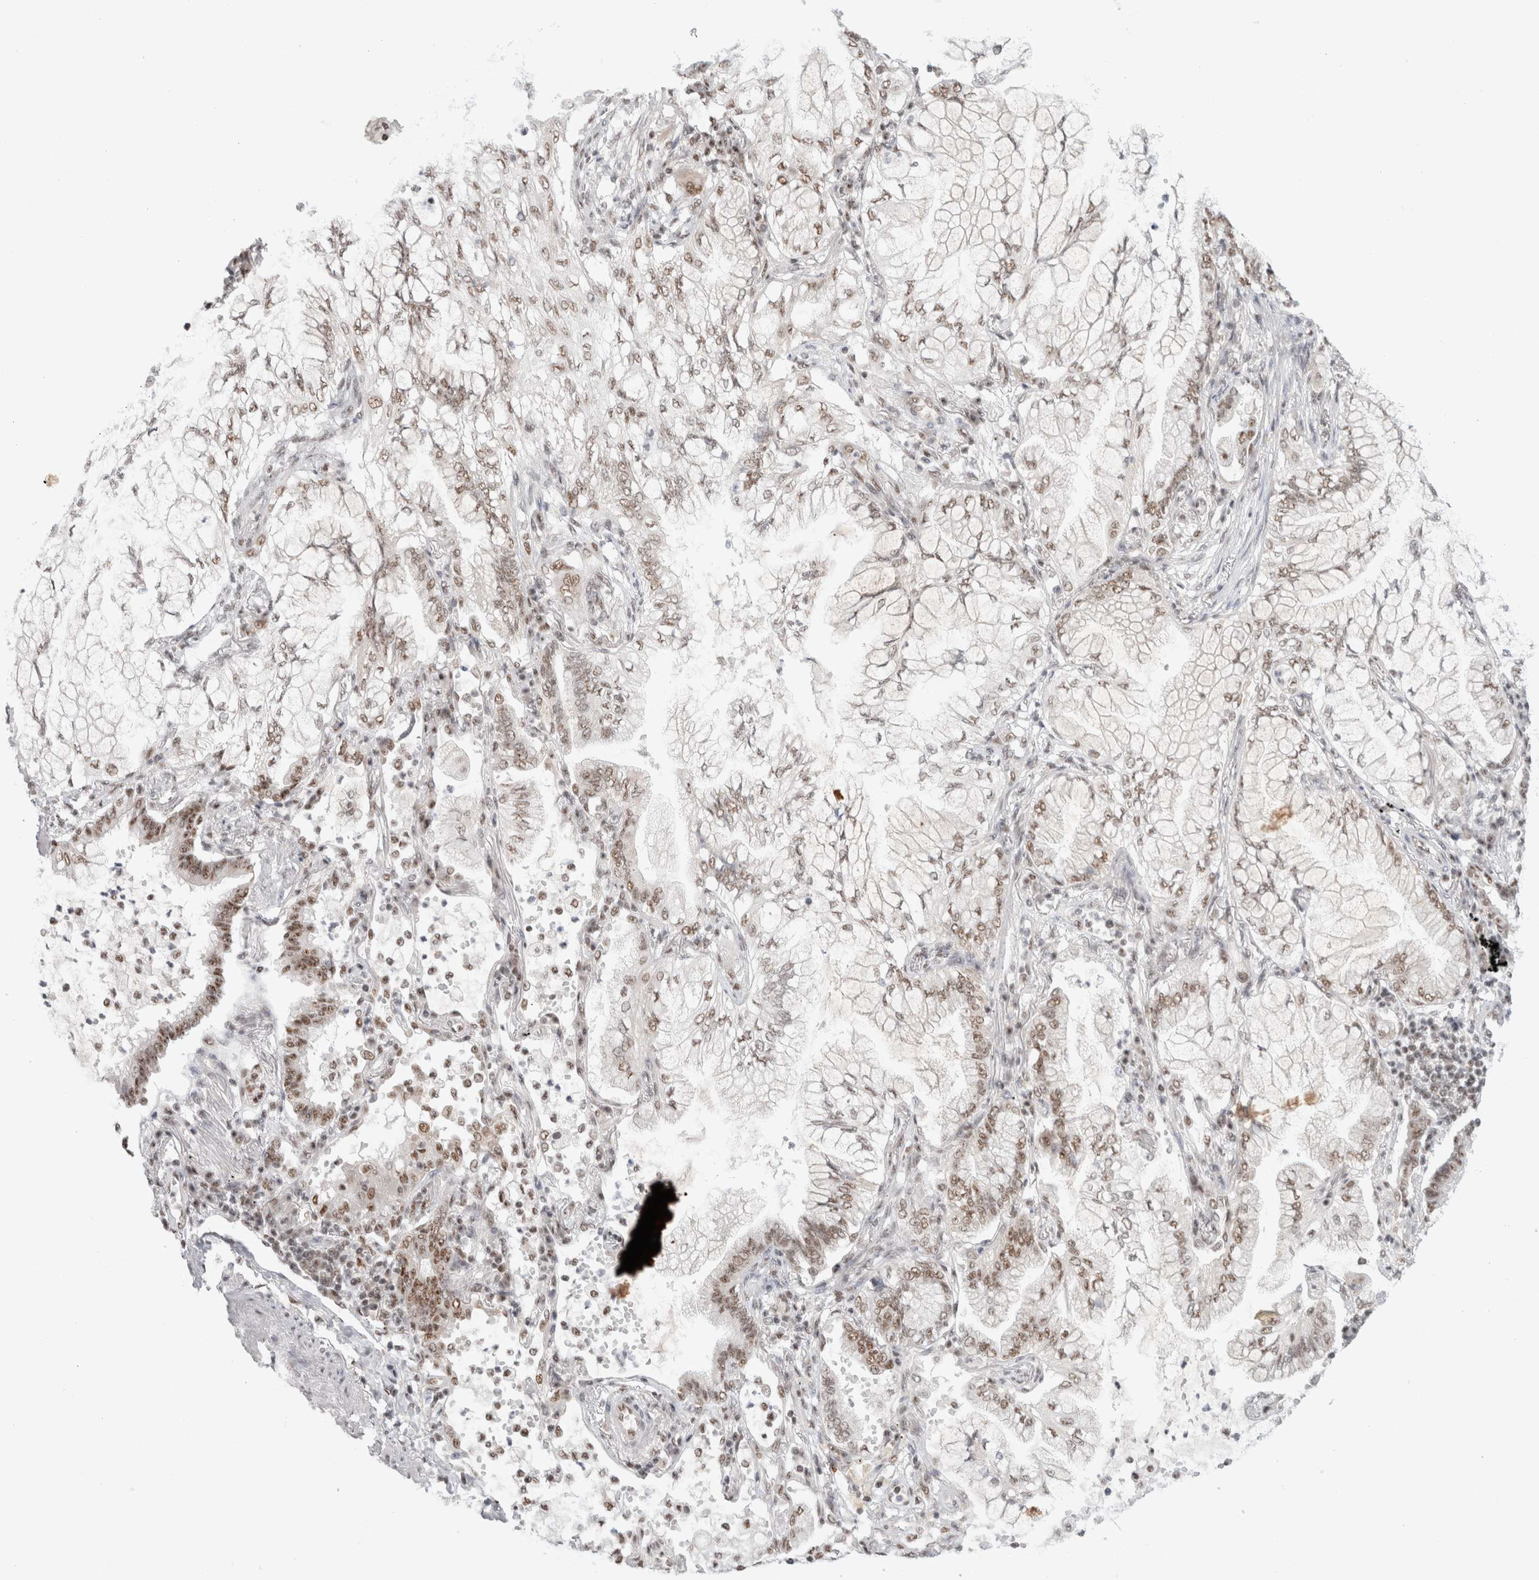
{"staining": {"intensity": "moderate", "quantity": ">75%", "location": "nuclear"}, "tissue": "lung cancer", "cell_type": "Tumor cells", "image_type": "cancer", "snomed": [{"axis": "morphology", "description": "Adenocarcinoma, NOS"}, {"axis": "topography", "description": "Lung"}], "caption": "Human lung adenocarcinoma stained for a protein (brown) shows moderate nuclear positive staining in about >75% of tumor cells.", "gene": "TRMT12", "patient": {"sex": "female", "age": 70}}